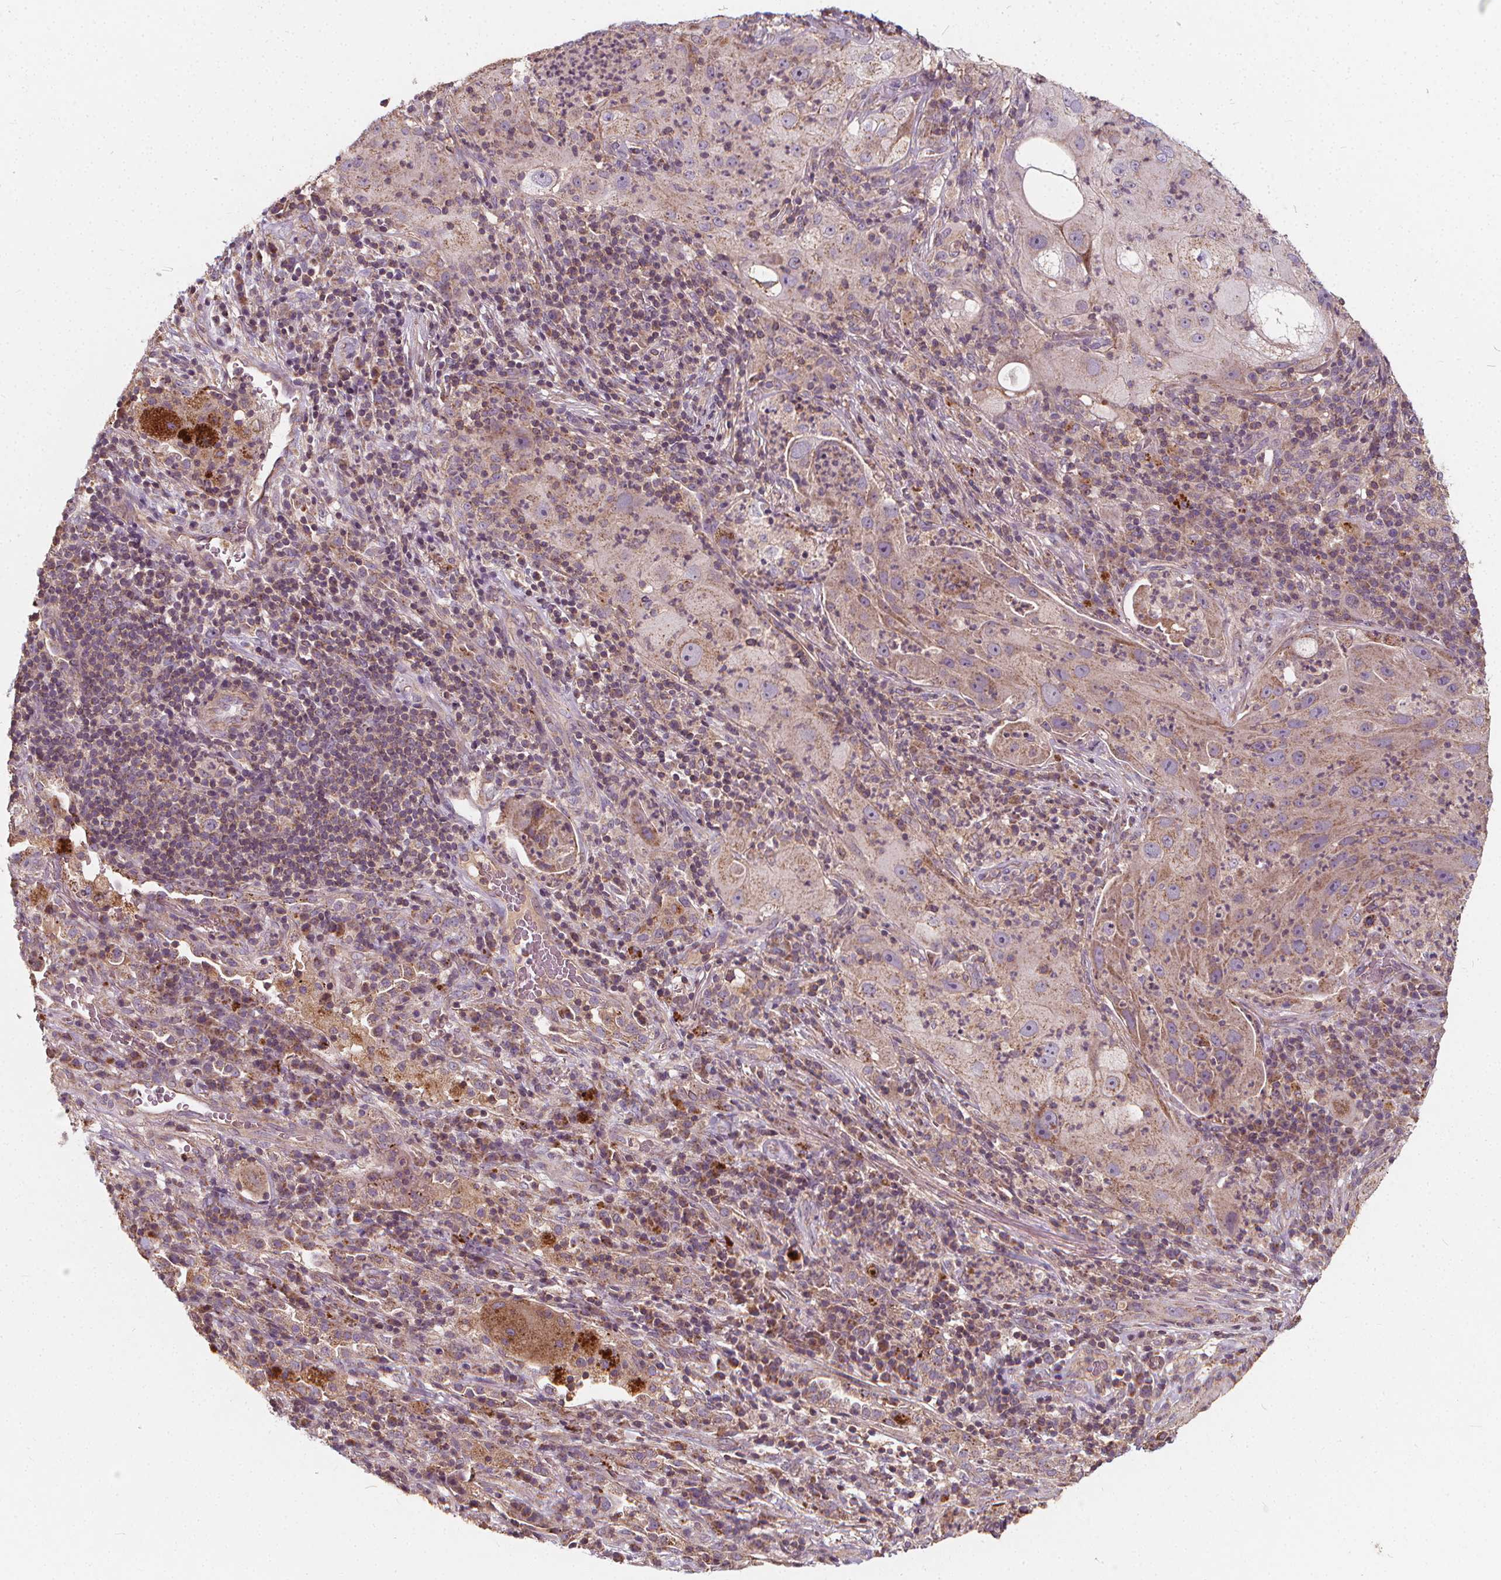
{"staining": {"intensity": "weak", "quantity": "25%-75%", "location": "cytoplasmic/membranous"}, "tissue": "lung cancer", "cell_type": "Tumor cells", "image_type": "cancer", "snomed": [{"axis": "morphology", "description": "Squamous cell carcinoma, NOS"}, {"axis": "topography", "description": "Lung"}], "caption": "Brown immunohistochemical staining in human lung squamous cell carcinoma demonstrates weak cytoplasmic/membranous positivity in about 25%-75% of tumor cells. The protein is shown in brown color, while the nuclei are stained blue.", "gene": "ORAI2", "patient": {"sex": "female", "age": 59}}